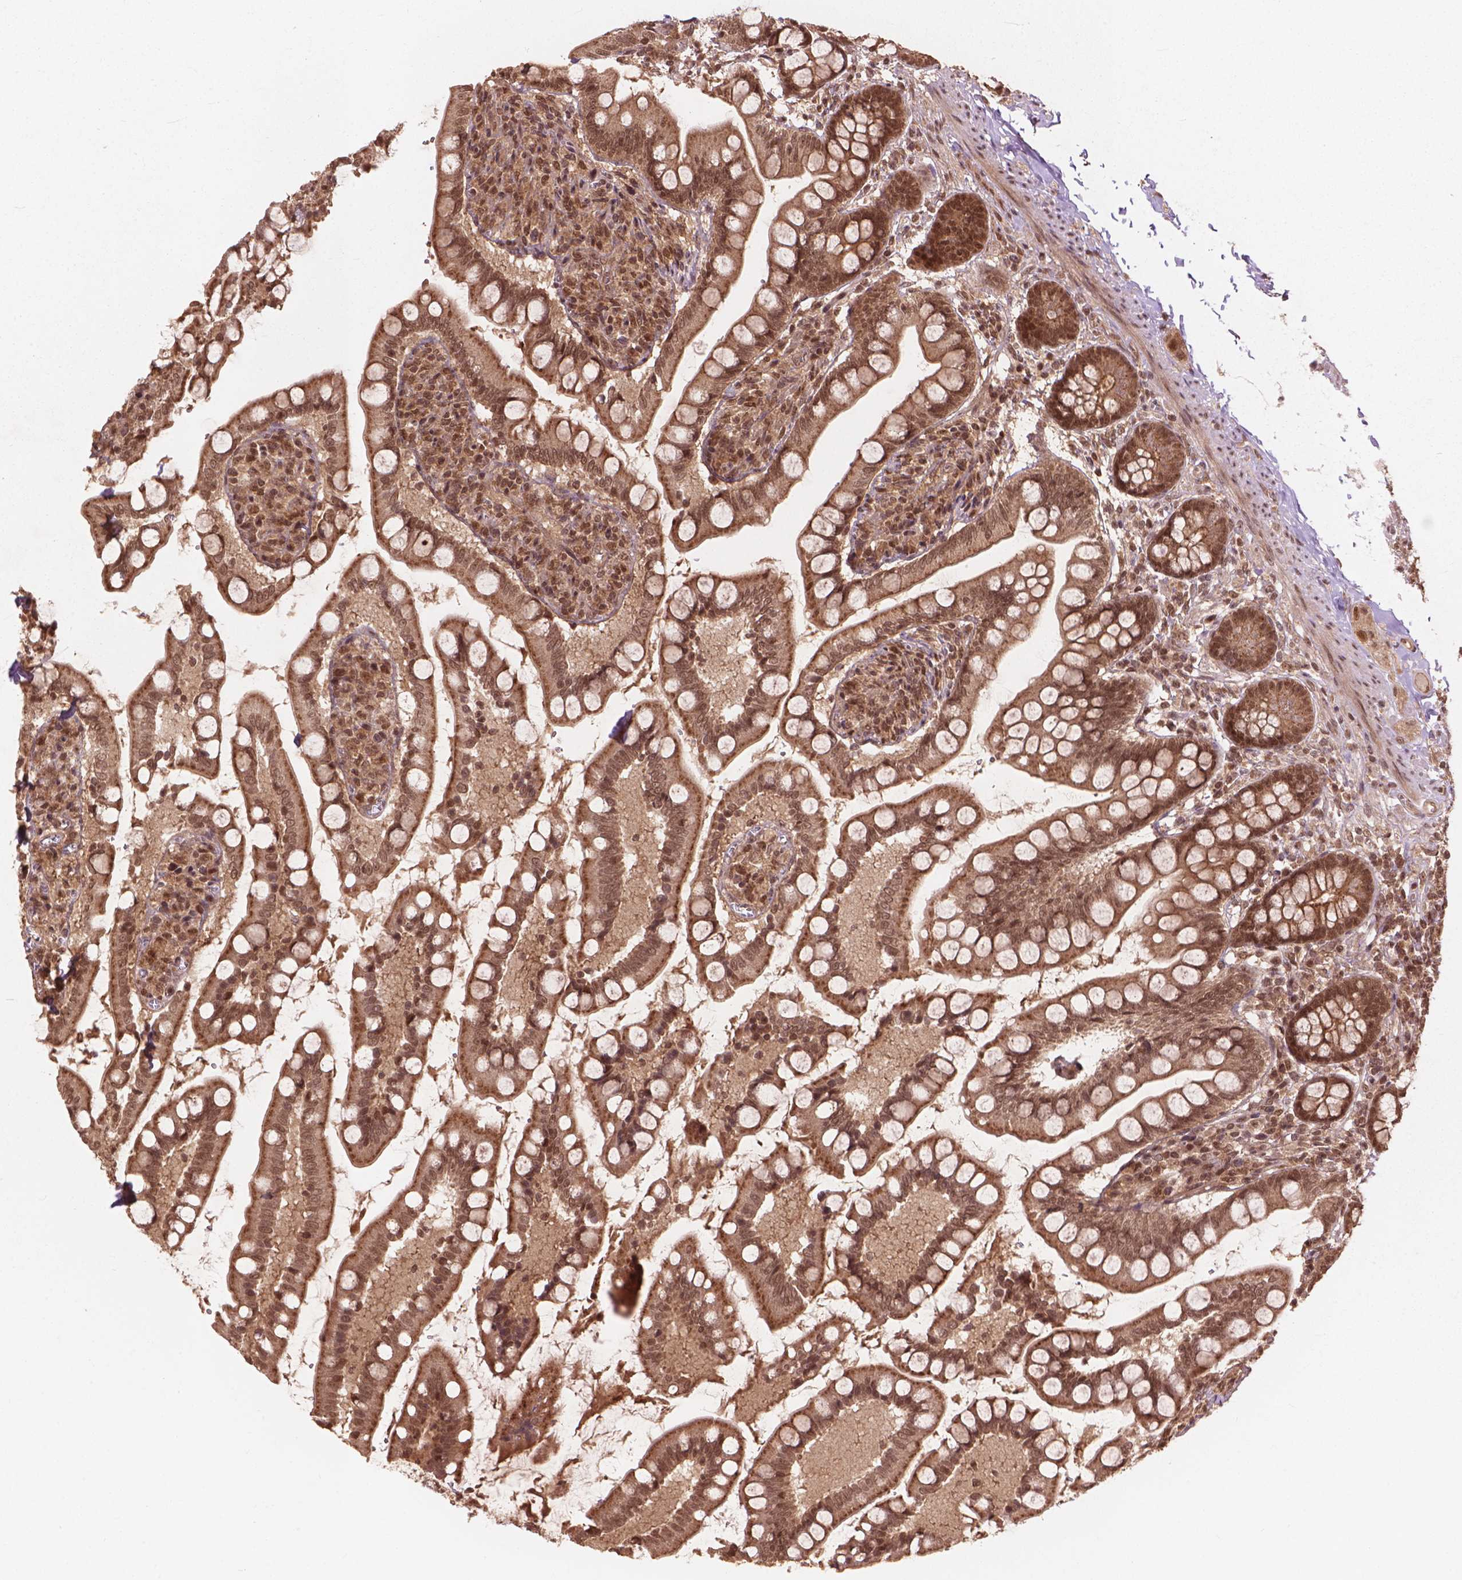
{"staining": {"intensity": "moderate", "quantity": ">75%", "location": "cytoplasmic/membranous,nuclear"}, "tissue": "small intestine", "cell_type": "Glandular cells", "image_type": "normal", "snomed": [{"axis": "morphology", "description": "Normal tissue, NOS"}, {"axis": "topography", "description": "Small intestine"}], "caption": "Immunohistochemistry (DAB) staining of benign small intestine displays moderate cytoplasmic/membranous,nuclear protein positivity in approximately >75% of glandular cells.", "gene": "SSU72", "patient": {"sex": "female", "age": 56}}